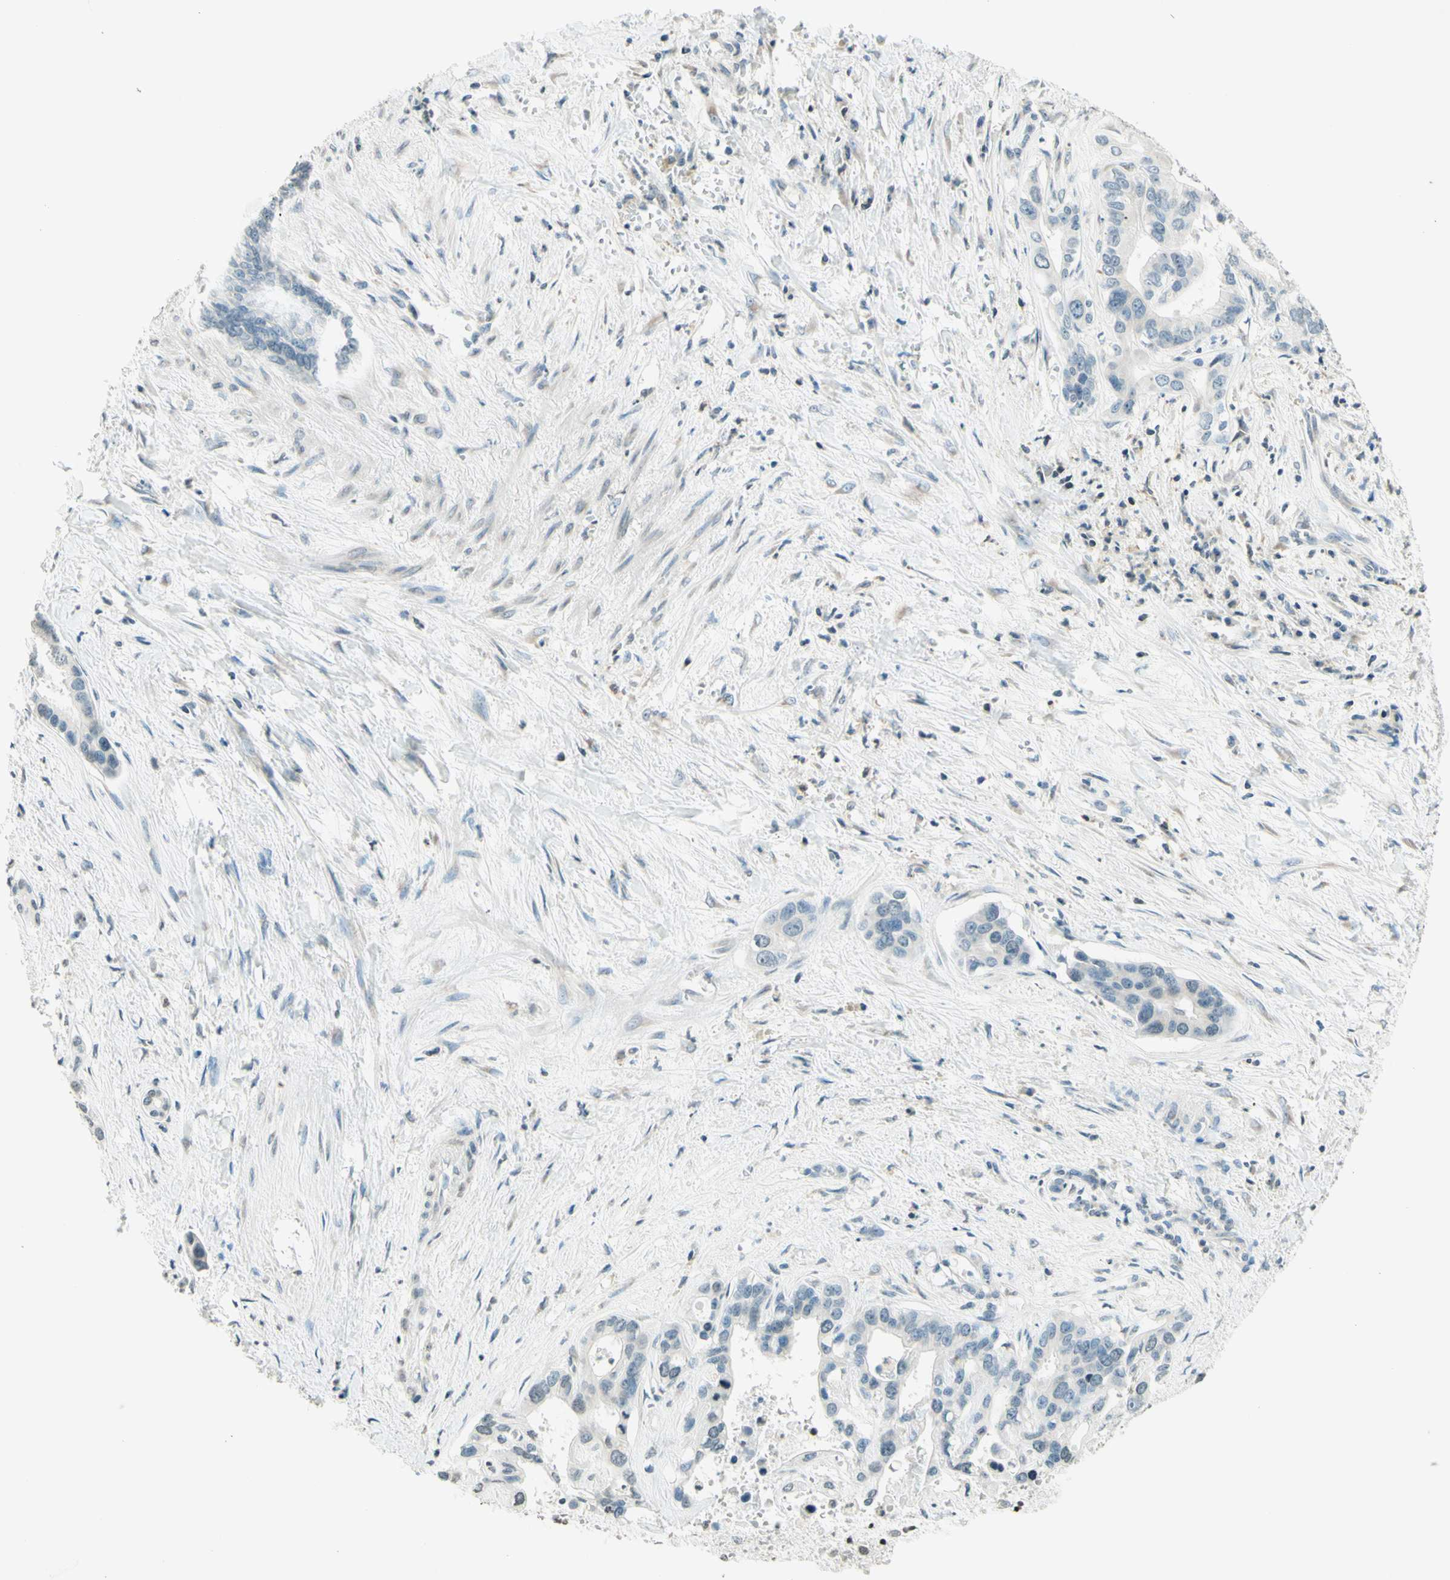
{"staining": {"intensity": "negative", "quantity": "none", "location": "none"}, "tissue": "liver cancer", "cell_type": "Tumor cells", "image_type": "cancer", "snomed": [{"axis": "morphology", "description": "Cholangiocarcinoma"}, {"axis": "topography", "description": "Liver"}], "caption": "Tumor cells are negative for protein expression in human cholangiocarcinoma (liver).", "gene": "WIPF1", "patient": {"sex": "female", "age": 65}}